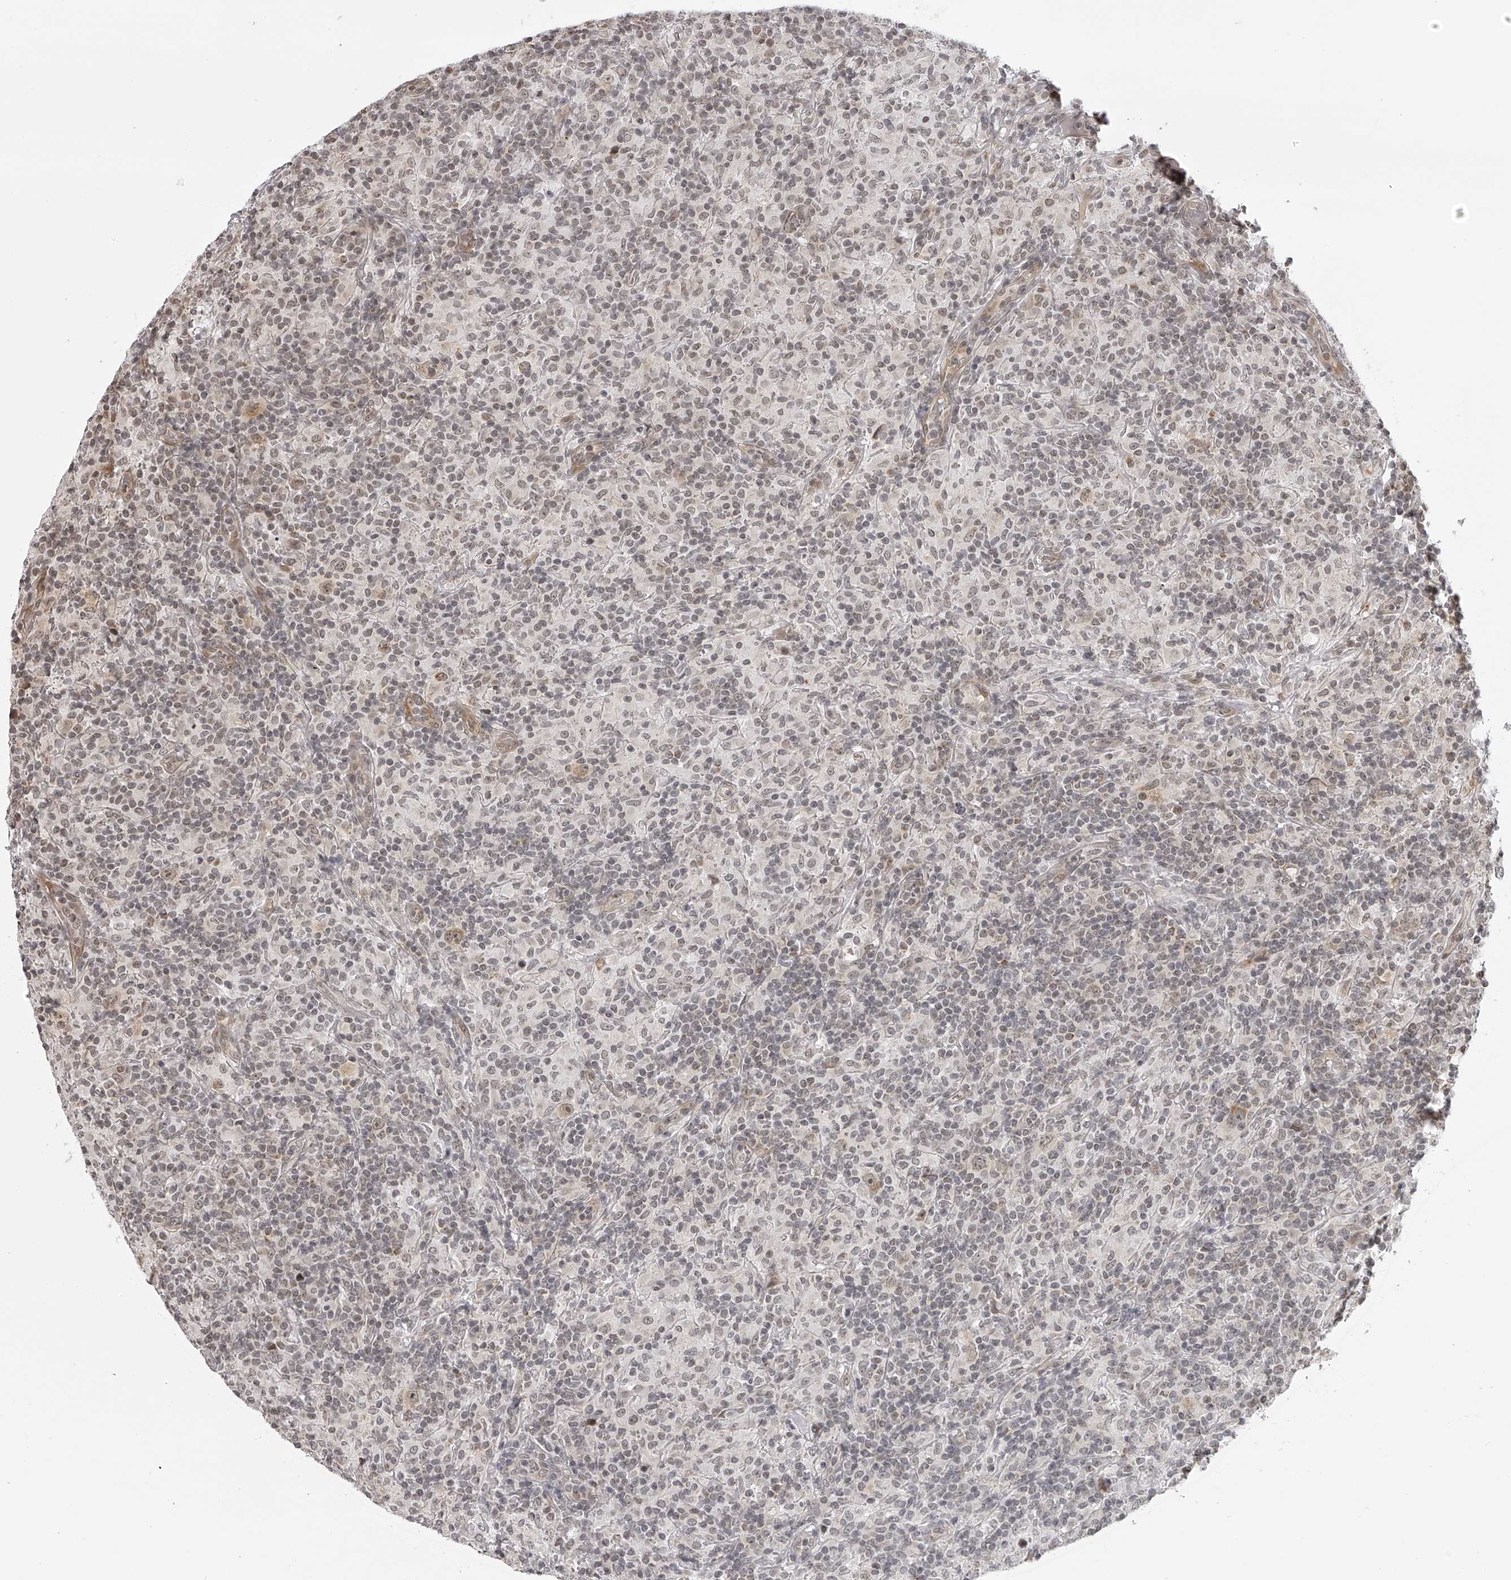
{"staining": {"intensity": "weak", "quantity": ">75%", "location": "cytoplasmic/membranous,nuclear"}, "tissue": "lymphoma", "cell_type": "Tumor cells", "image_type": "cancer", "snomed": [{"axis": "morphology", "description": "Hodgkin's disease, NOS"}, {"axis": "topography", "description": "Lymph node"}], "caption": "A photomicrograph of human Hodgkin's disease stained for a protein demonstrates weak cytoplasmic/membranous and nuclear brown staining in tumor cells.", "gene": "ODF2L", "patient": {"sex": "male", "age": 70}}